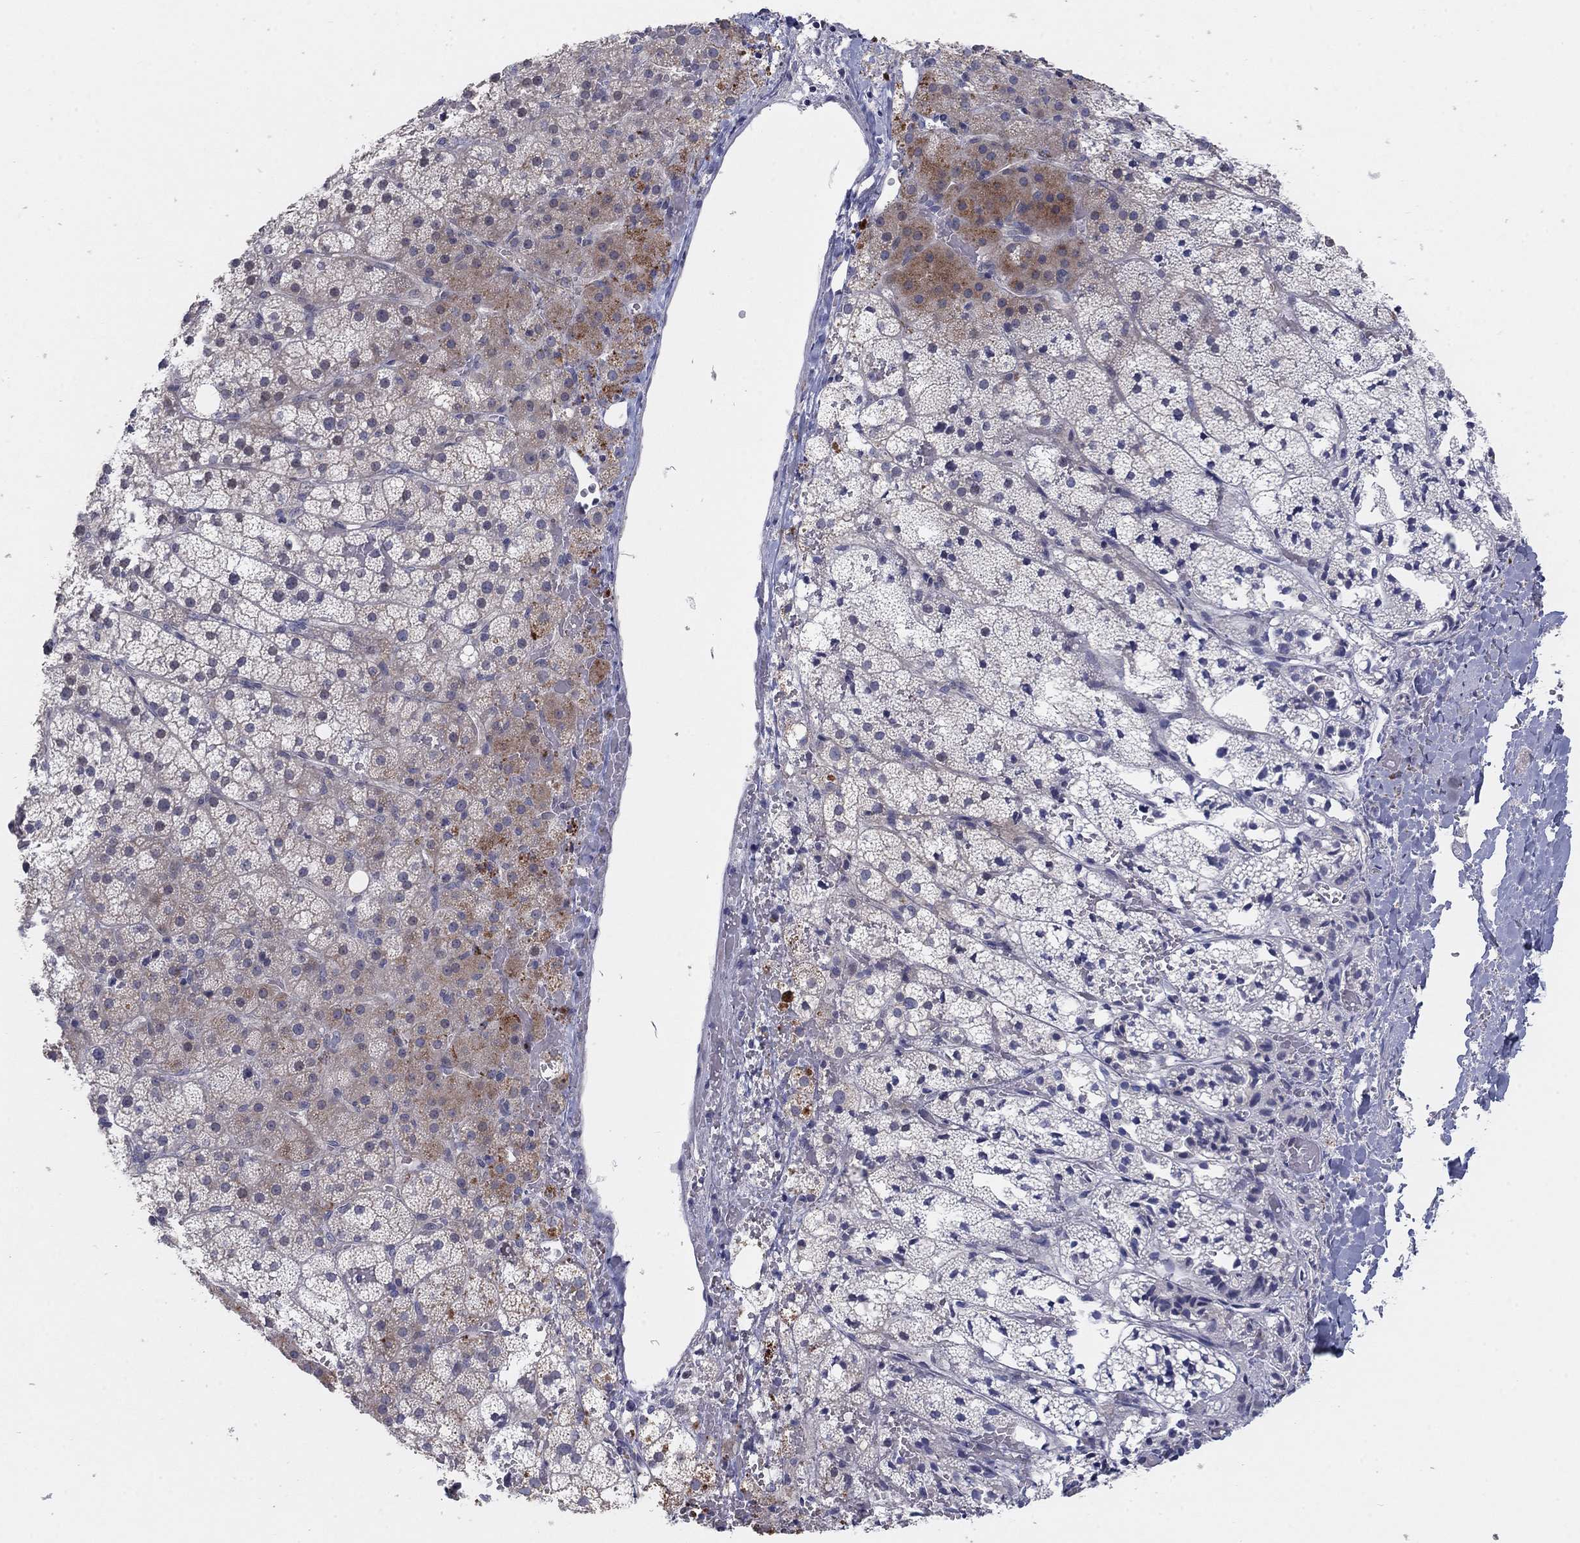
{"staining": {"intensity": "moderate", "quantity": "<25%", "location": "cytoplasmic/membranous"}, "tissue": "adrenal gland", "cell_type": "Glandular cells", "image_type": "normal", "snomed": [{"axis": "morphology", "description": "Normal tissue, NOS"}, {"axis": "topography", "description": "Adrenal gland"}], "caption": "High-magnification brightfield microscopy of unremarkable adrenal gland stained with DAB (3,3'-diaminobenzidine) (brown) and counterstained with hematoxylin (blue). glandular cells exhibit moderate cytoplasmic/membranous staining is seen in approximately<25% of cells. The protein is stained brown, and the nuclei are stained in blue (DAB IHC with brightfield microscopy, high magnification).", "gene": "AMN1", "patient": {"sex": "male", "age": 53}}